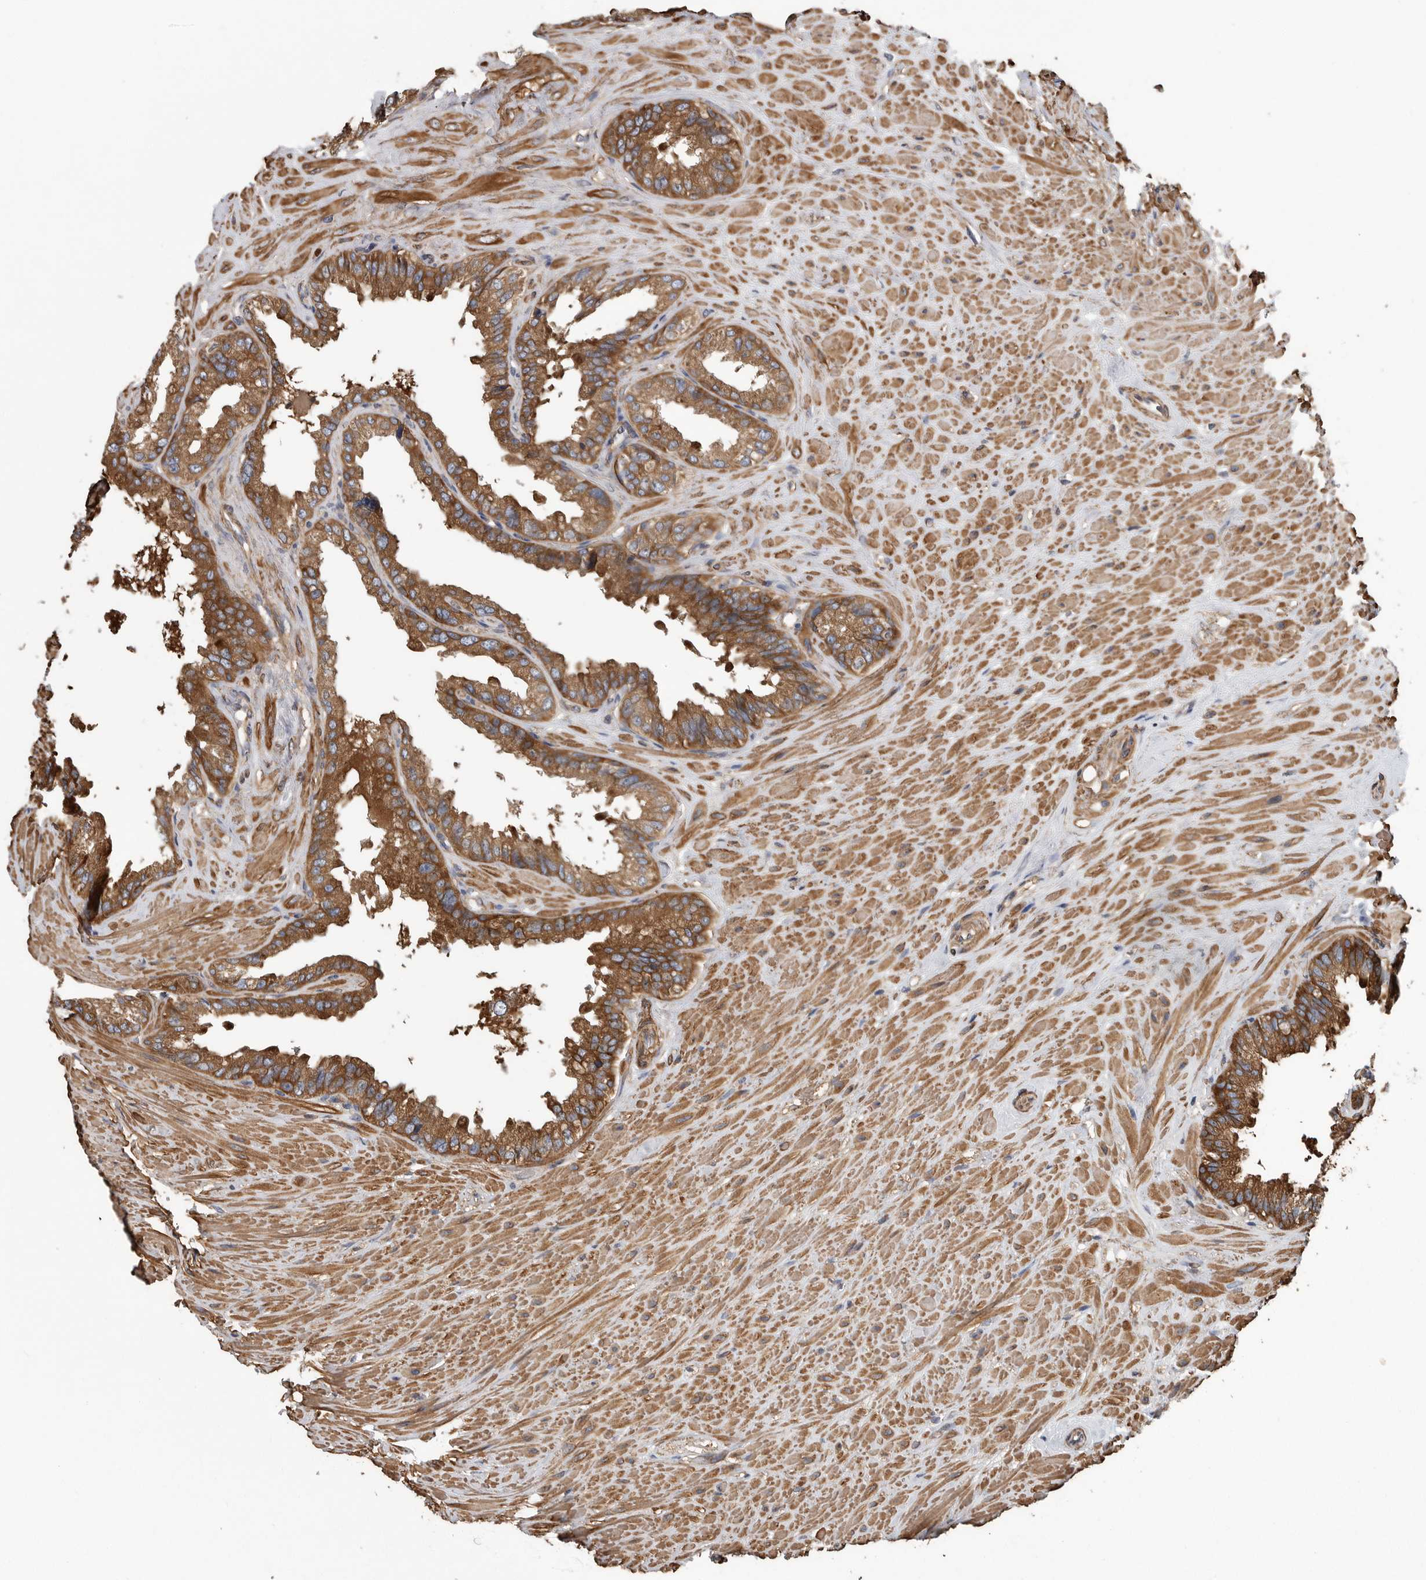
{"staining": {"intensity": "moderate", "quantity": ">75%", "location": "cytoplasmic/membranous"}, "tissue": "seminal vesicle", "cell_type": "Glandular cells", "image_type": "normal", "snomed": [{"axis": "morphology", "description": "Normal tissue, NOS"}, {"axis": "topography", "description": "Seminal veicle"}], "caption": "A brown stain labels moderate cytoplasmic/membranous staining of a protein in glandular cells of normal human seminal vesicle. (Stains: DAB (3,3'-diaminobenzidine) in brown, nuclei in blue, Microscopy: brightfield microscopy at high magnification).", "gene": "OXR1", "patient": {"sex": "male", "age": 80}}